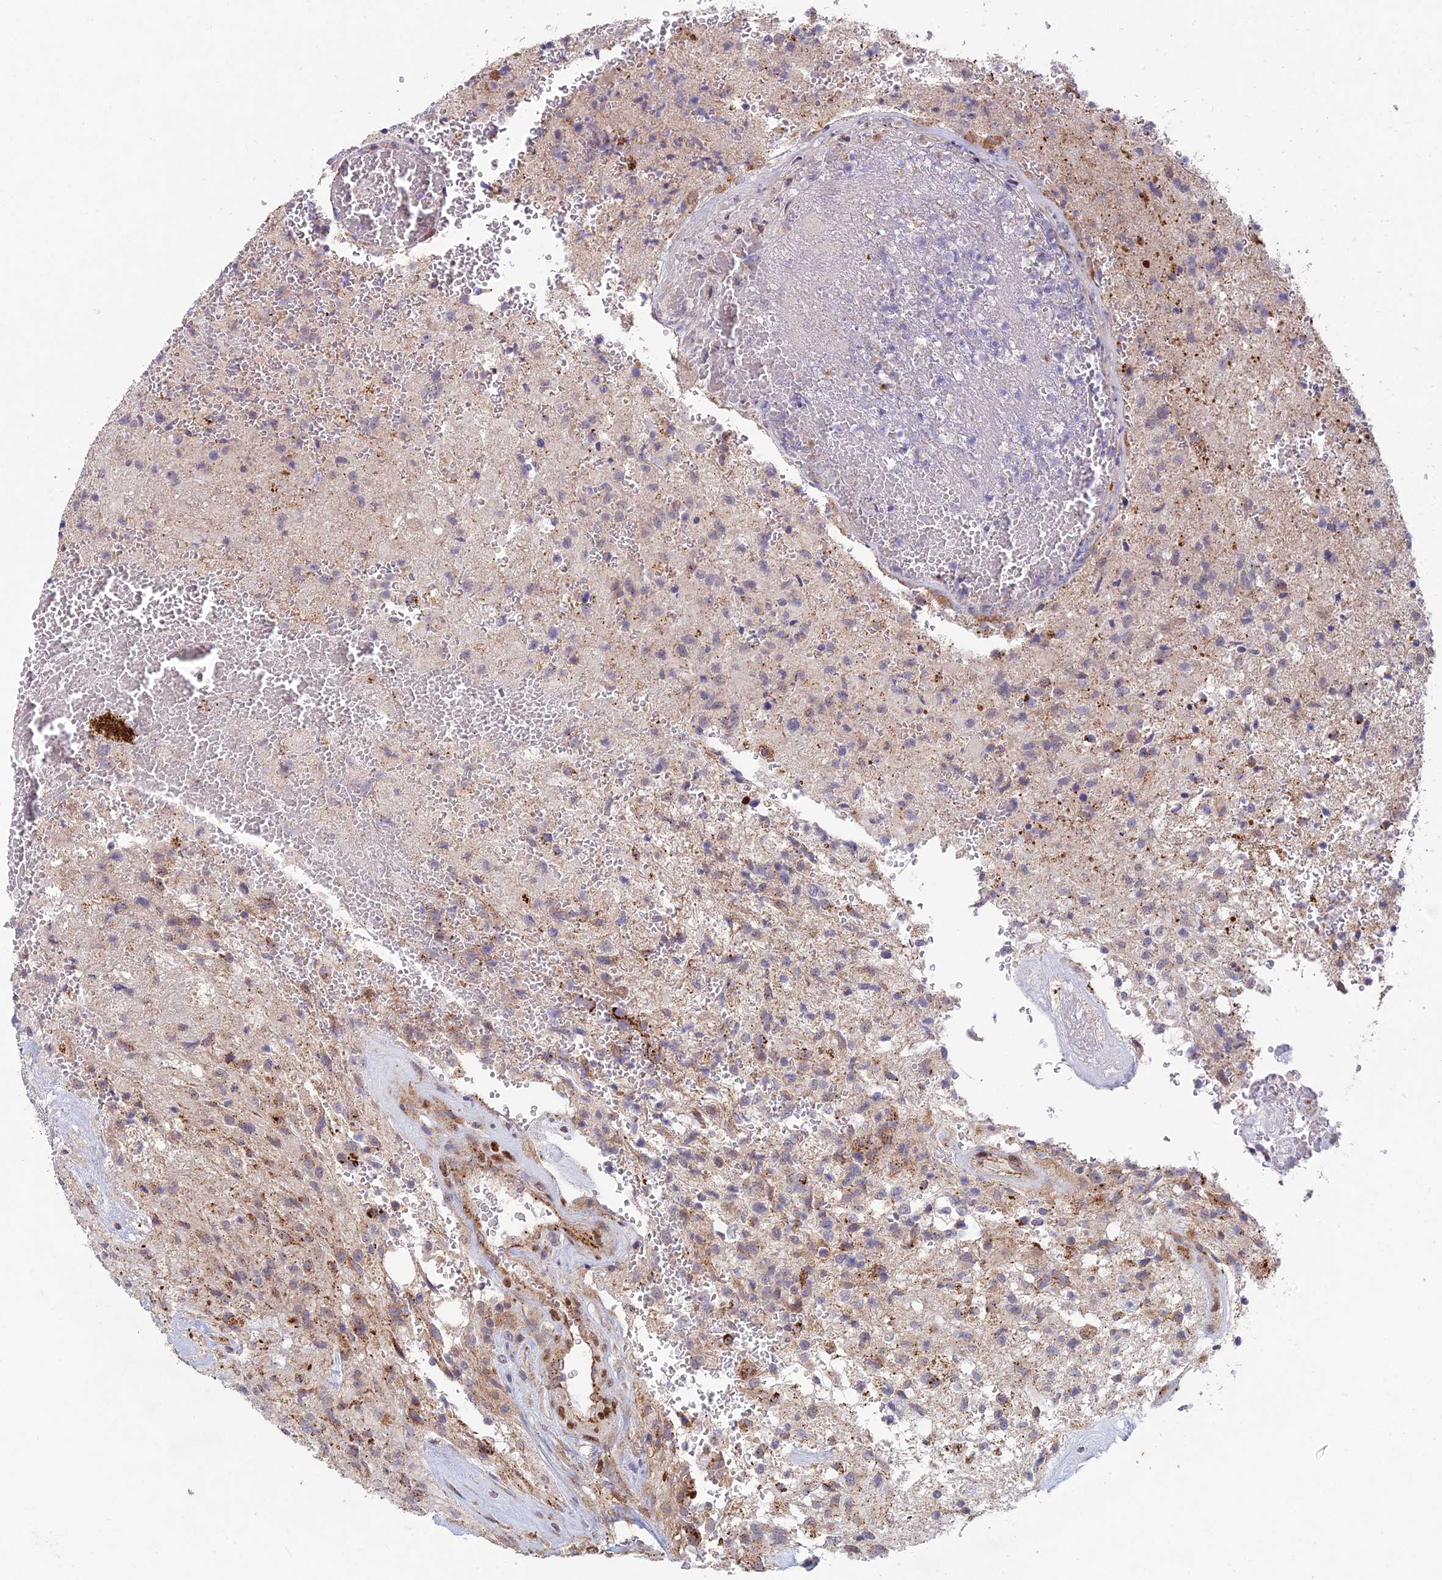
{"staining": {"intensity": "moderate", "quantity": "<25%", "location": "cytoplasmic/membranous"}, "tissue": "glioma", "cell_type": "Tumor cells", "image_type": "cancer", "snomed": [{"axis": "morphology", "description": "Glioma, malignant, High grade"}, {"axis": "topography", "description": "Brain"}], "caption": "Brown immunohistochemical staining in human glioma displays moderate cytoplasmic/membranous positivity in about <25% of tumor cells.", "gene": "FOXS1", "patient": {"sex": "male", "age": 56}}